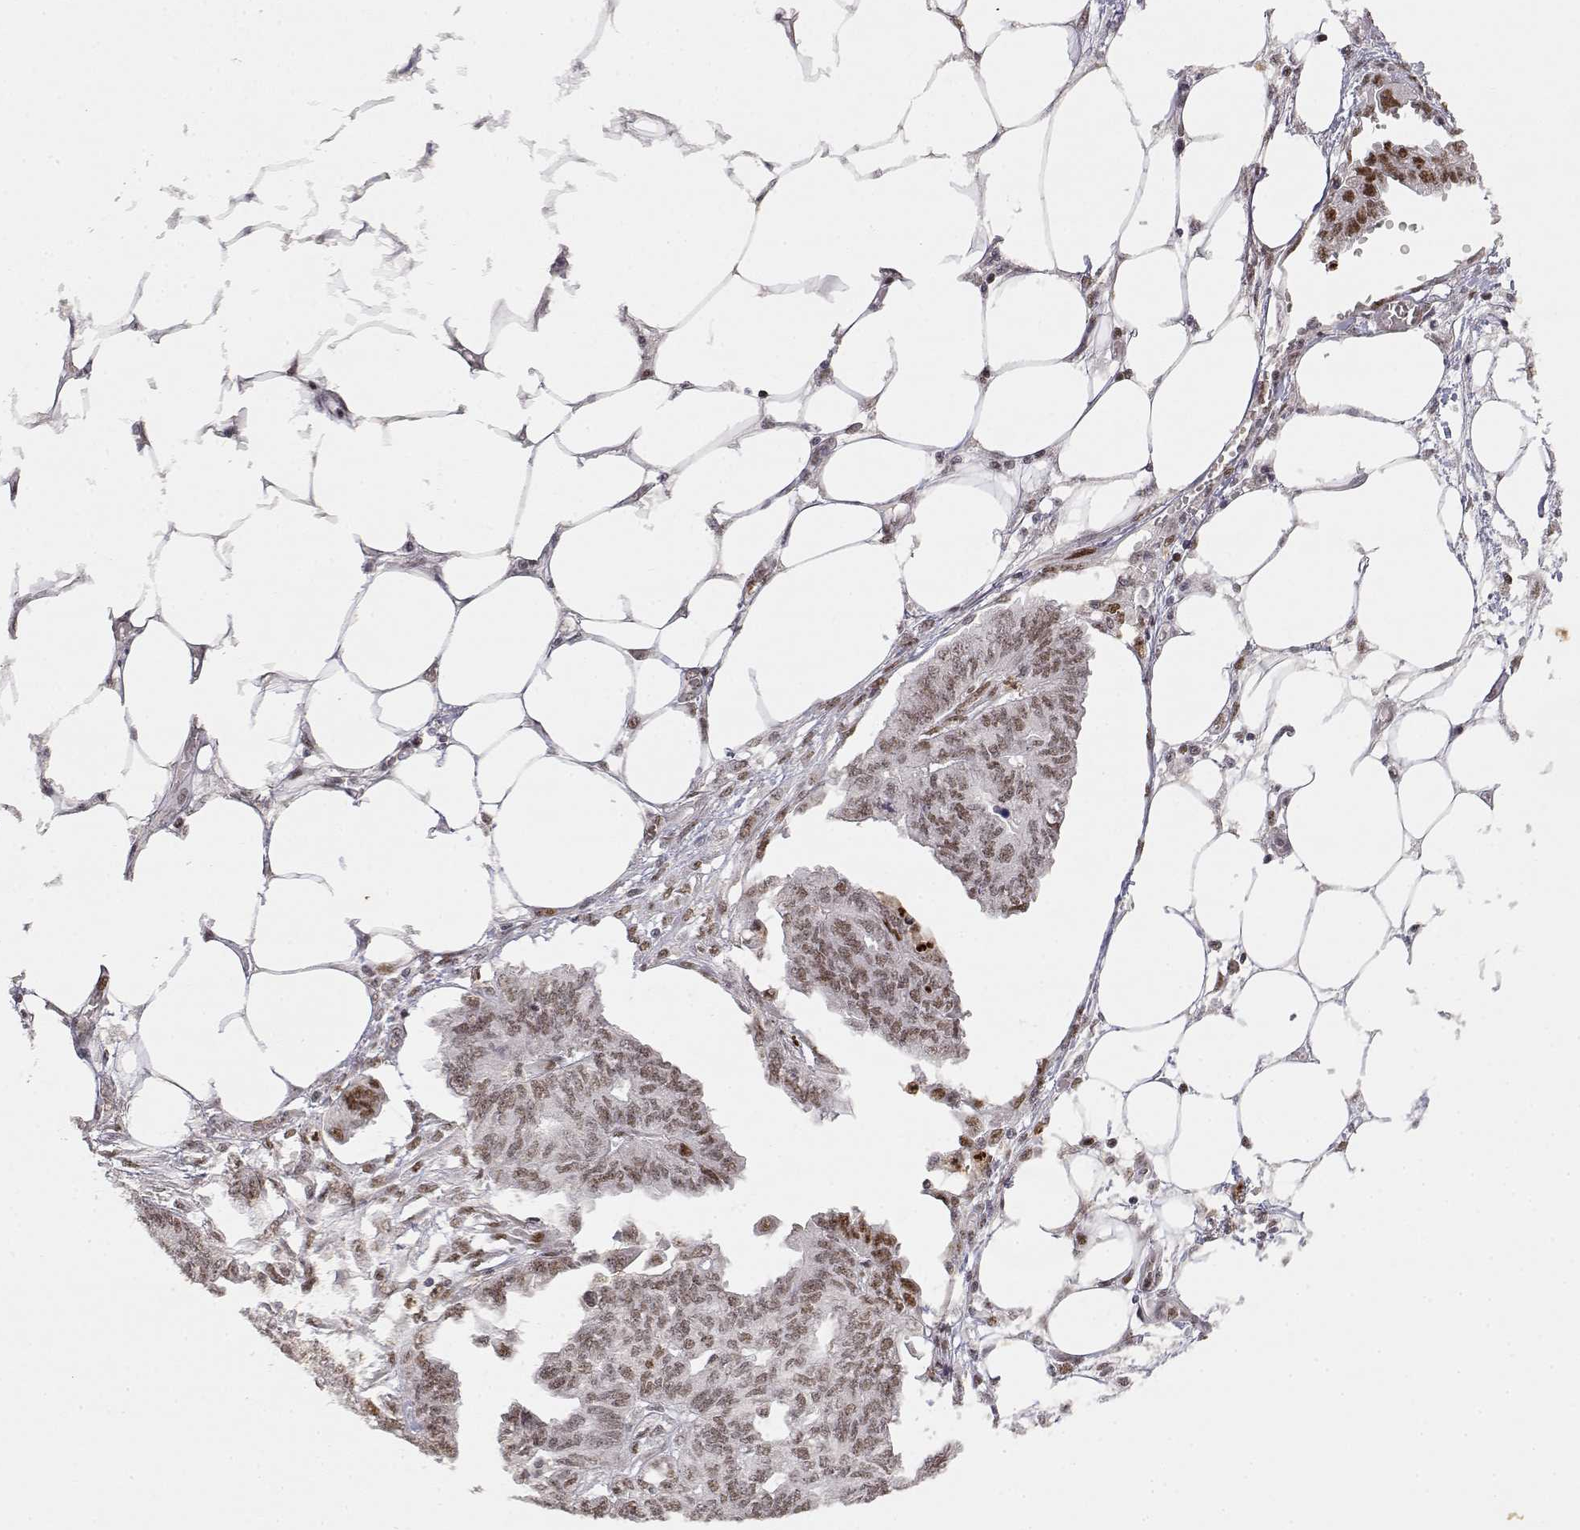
{"staining": {"intensity": "weak", "quantity": ">75%", "location": "nuclear"}, "tissue": "endometrial cancer", "cell_type": "Tumor cells", "image_type": "cancer", "snomed": [{"axis": "morphology", "description": "Adenocarcinoma, NOS"}, {"axis": "morphology", "description": "Adenocarcinoma, metastatic, NOS"}, {"axis": "topography", "description": "Adipose tissue"}, {"axis": "topography", "description": "Endometrium"}], "caption": "An IHC micrograph of tumor tissue is shown. Protein staining in brown highlights weak nuclear positivity in endometrial adenocarcinoma within tumor cells.", "gene": "RSF1", "patient": {"sex": "female", "age": 67}}